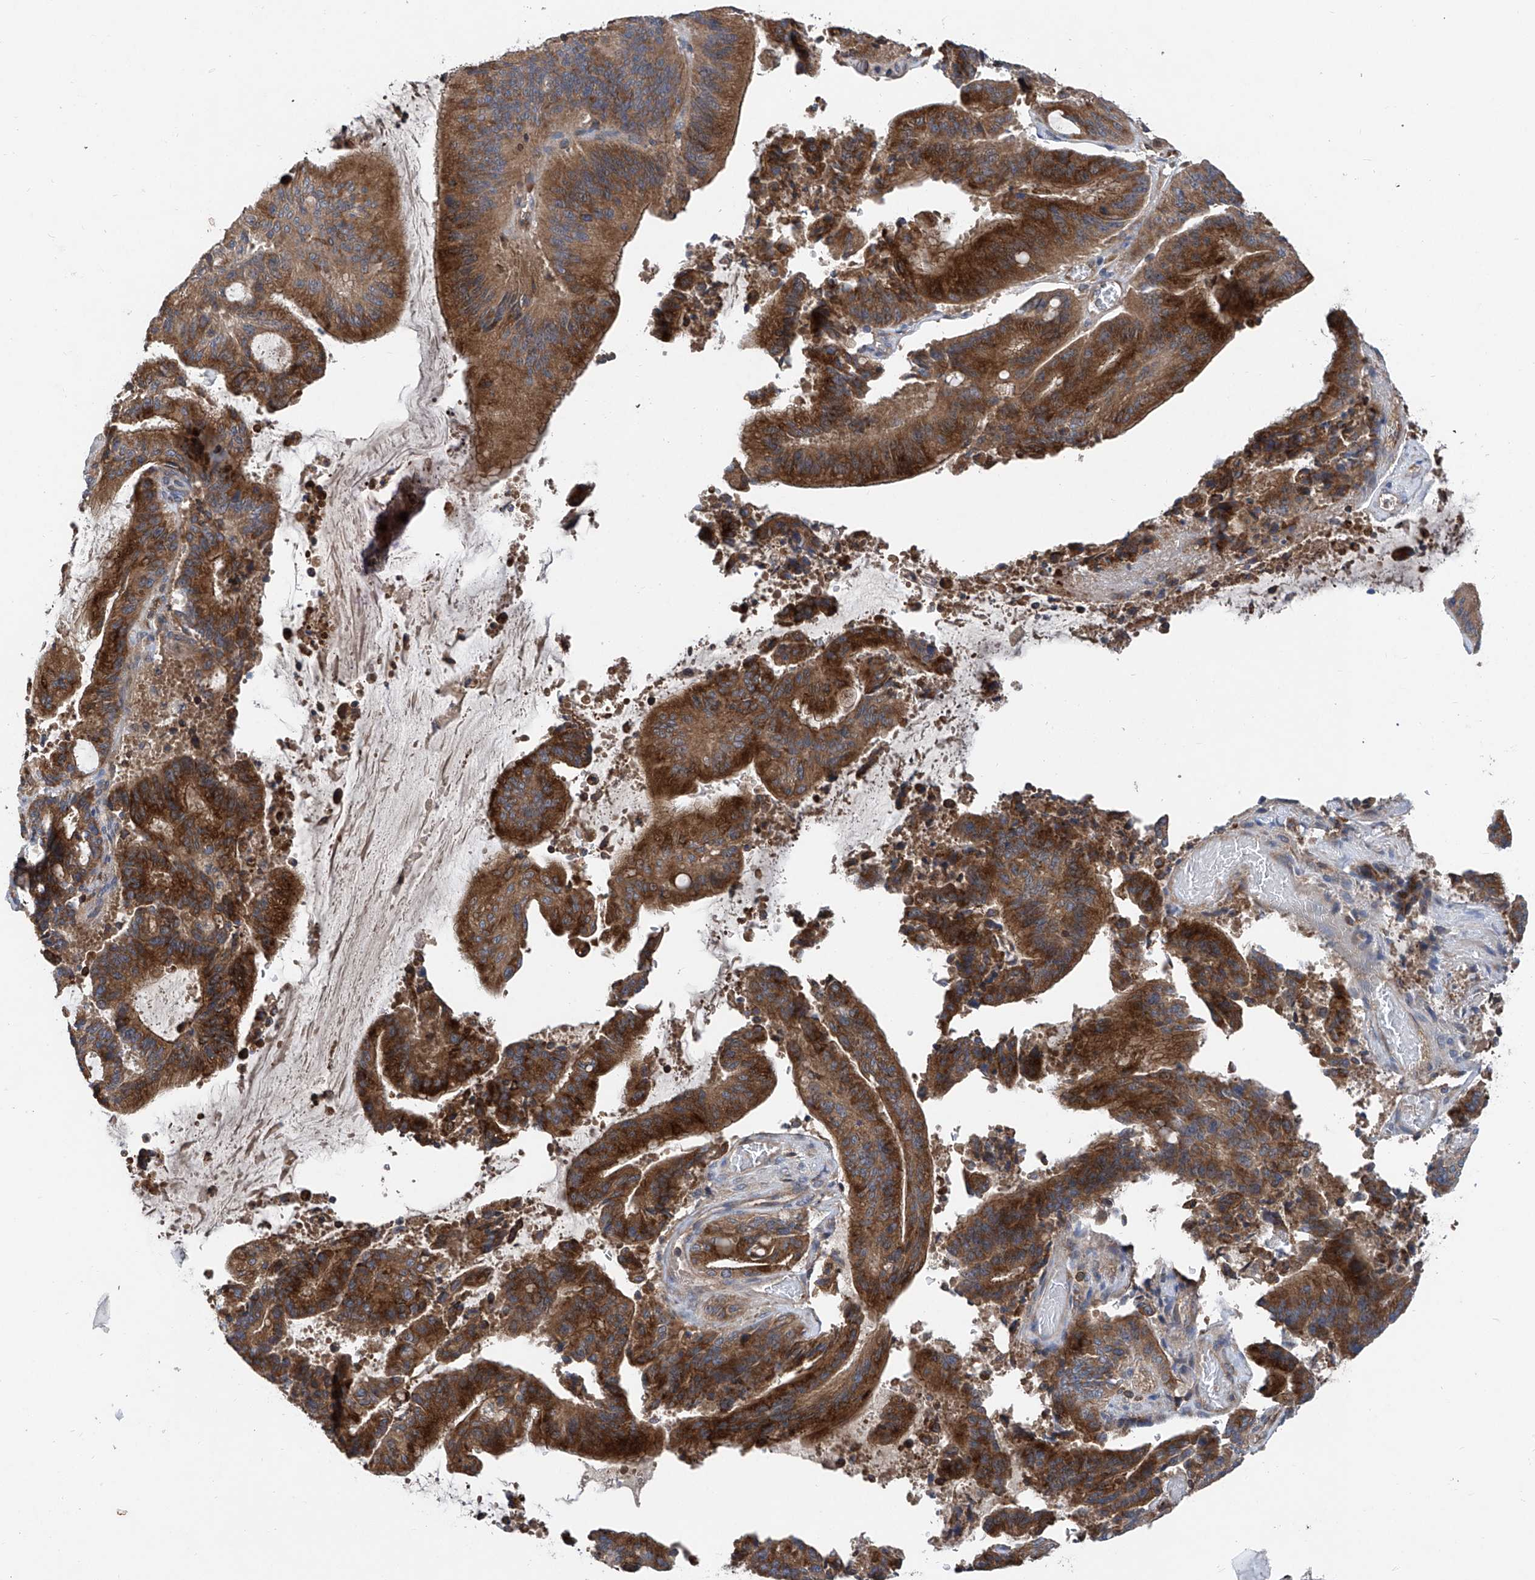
{"staining": {"intensity": "strong", "quantity": ">75%", "location": "cytoplasmic/membranous"}, "tissue": "liver cancer", "cell_type": "Tumor cells", "image_type": "cancer", "snomed": [{"axis": "morphology", "description": "Normal tissue, NOS"}, {"axis": "morphology", "description": "Cholangiocarcinoma"}, {"axis": "topography", "description": "Liver"}, {"axis": "topography", "description": "Peripheral nerve tissue"}], "caption": "Brown immunohistochemical staining in human liver cholangiocarcinoma exhibits strong cytoplasmic/membranous staining in about >75% of tumor cells.", "gene": "TRIM38", "patient": {"sex": "female", "age": 73}}